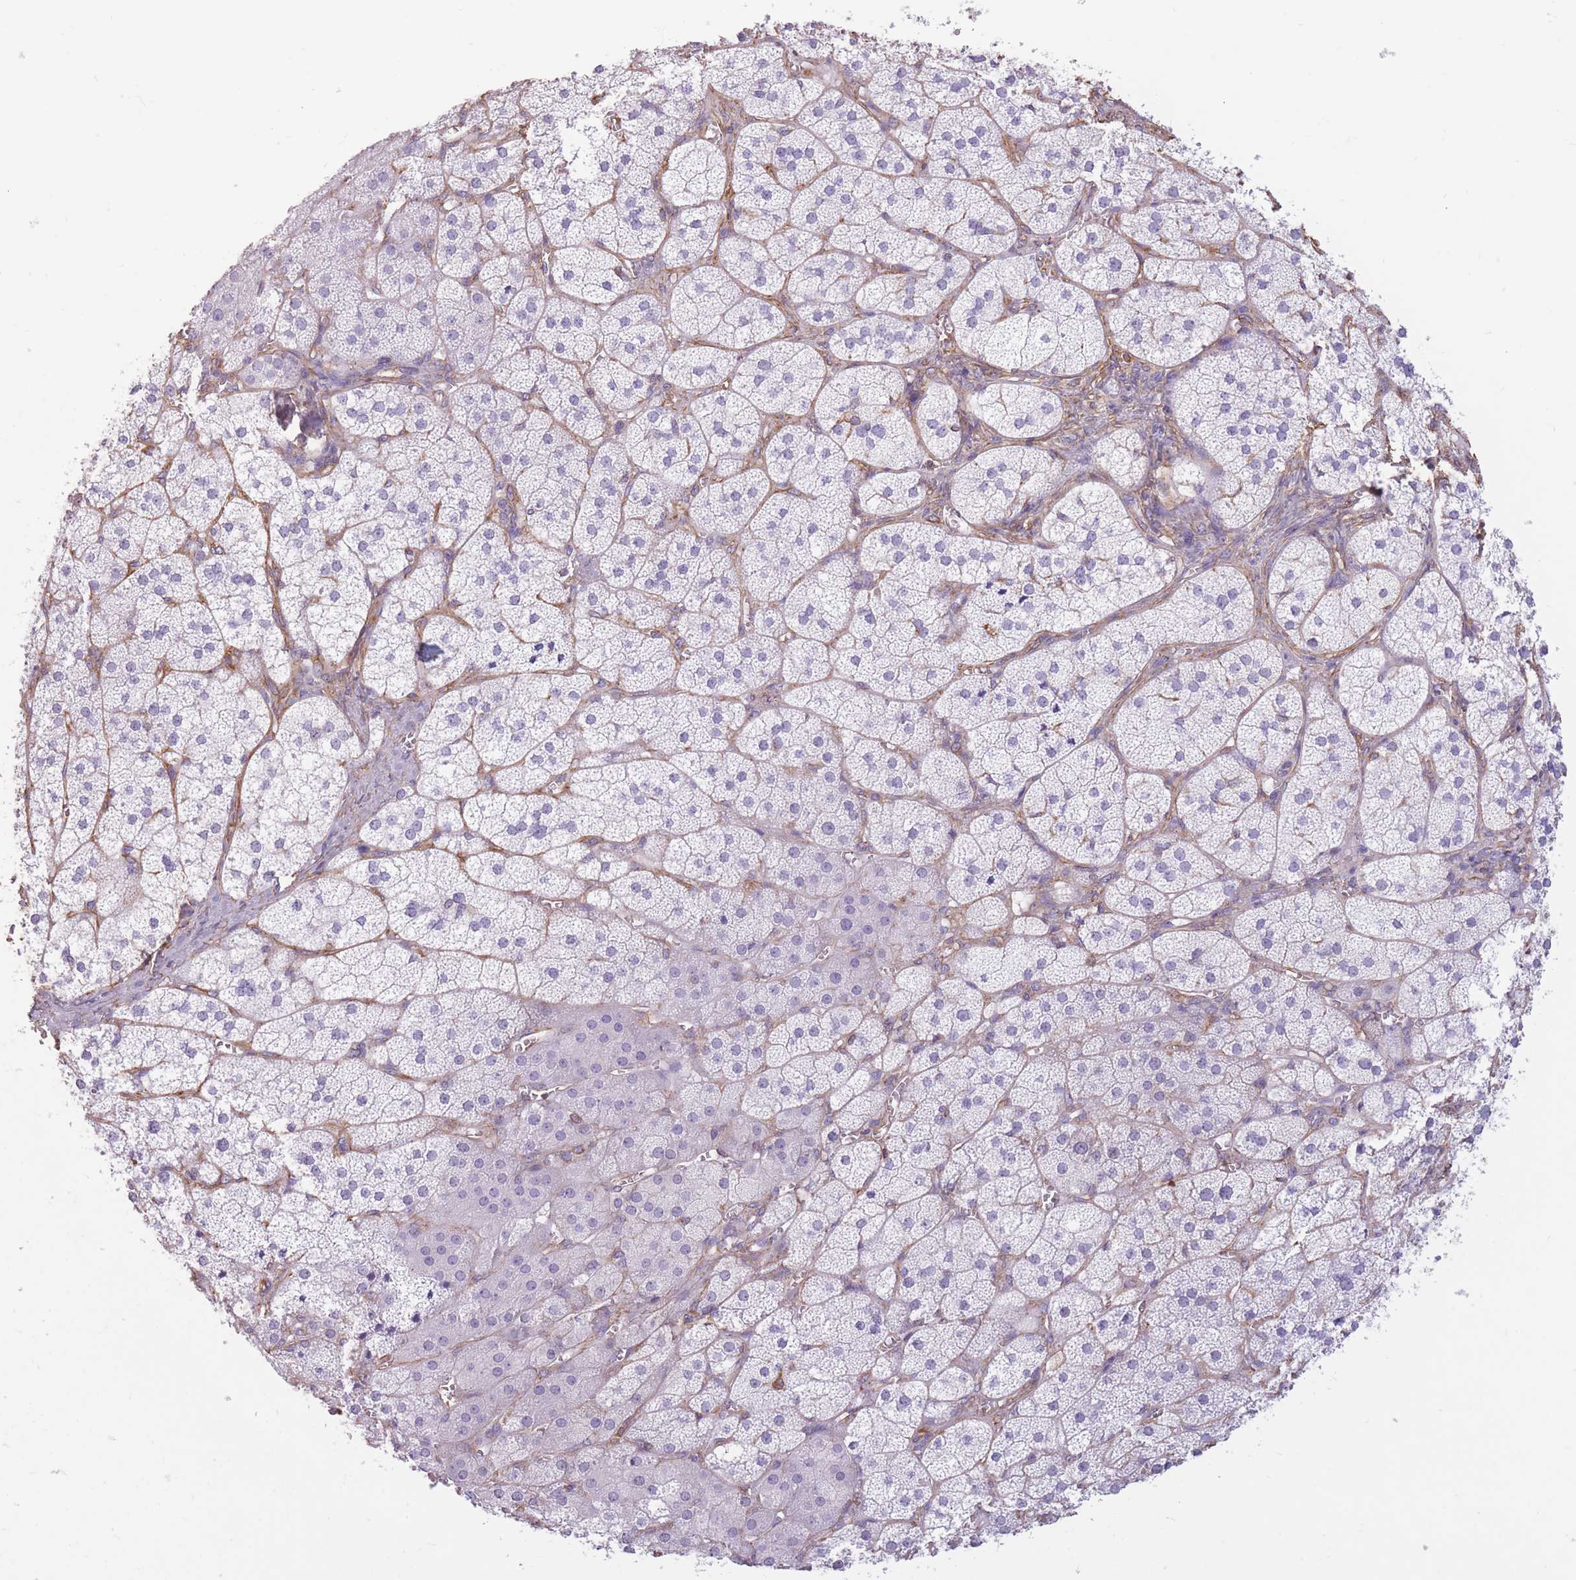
{"staining": {"intensity": "negative", "quantity": "none", "location": "none"}, "tissue": "adrenal gland", "cell_type": "Glandular cells", "image_type": "normal", "snomed": [{"axis": "morphology", "description": "Normal tissue, NOS"}, {"axis": "topography", "description": "Adrenal gland"}], "caption": "Immunohistochemistry (IHC) histopathology image of benign adrenal gland: human adrenal gland stained with DAB (3,3'-diaminobenzidine) demonstrates no significant protein positivity in glandular cells. (Stains: DAB immunohistochemistry with hematoxylin counter stain, Microscopy: brightfield microscopy at high magnification).", "gene": "ADD1", "patient": {"sex": "female", "age": 52}}